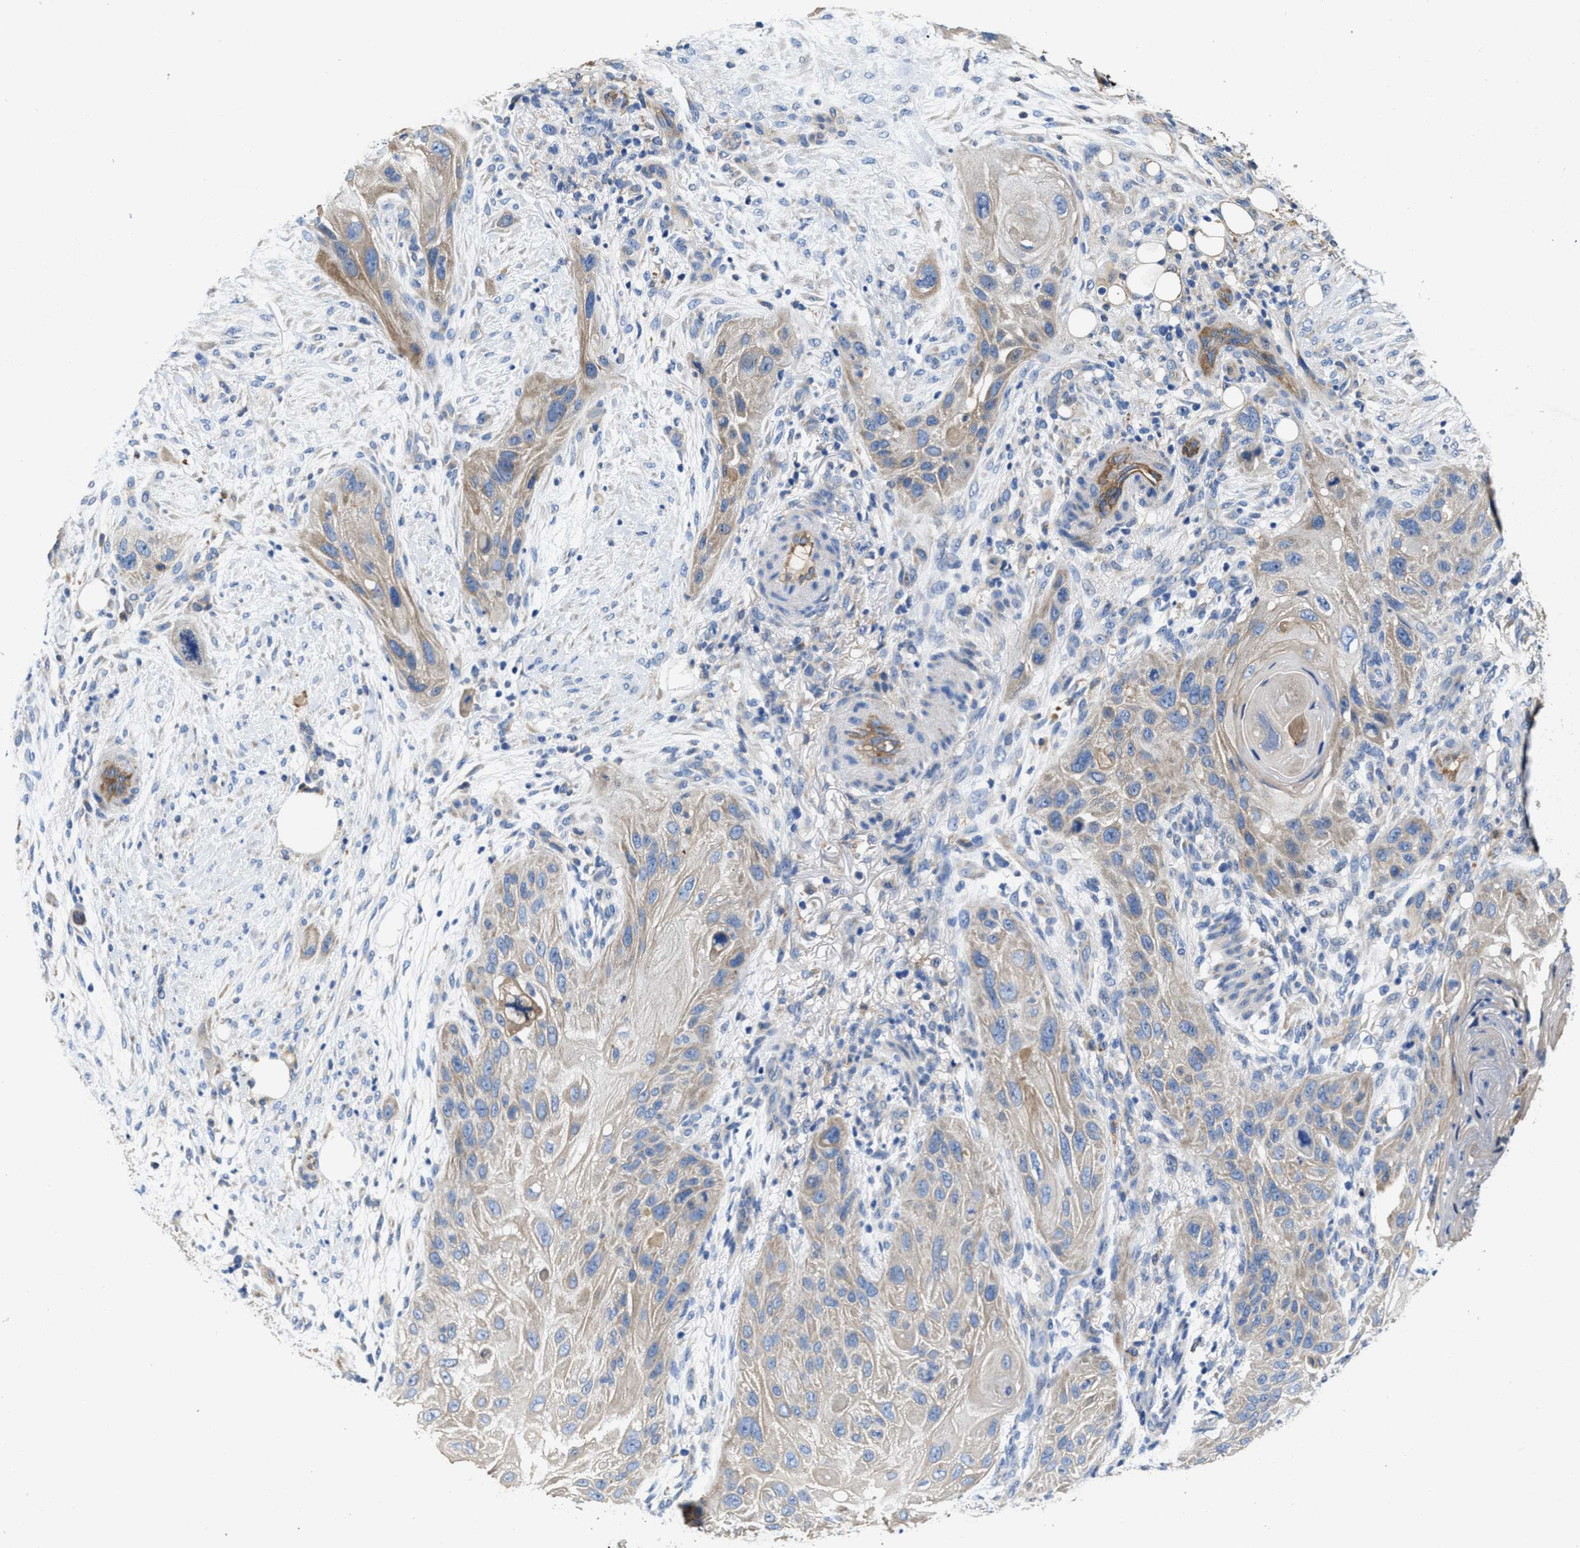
{"staining": {"intensity": "weak", "quantity": "25%-75%", "location": "cytoplasmic/membranous"}, "tissue": "skin cancer", "cell_type": "Tumor cells", "image_type": "cancer", "snomed": [{"axis": "morphology", "description": "Squamous cell carcinoma, NOS"}, {"axis": "topography", "description": "Skin"}], "caption": "The immunohistochemical stain labels weak cytoplasmic/membranous staining in tumor cells of skin cancer tissue. (Brightfield microscopy of DAB IHC at high magnification).", "gene": "PEG10", "patient": {"sex": "female", "age": 77}}